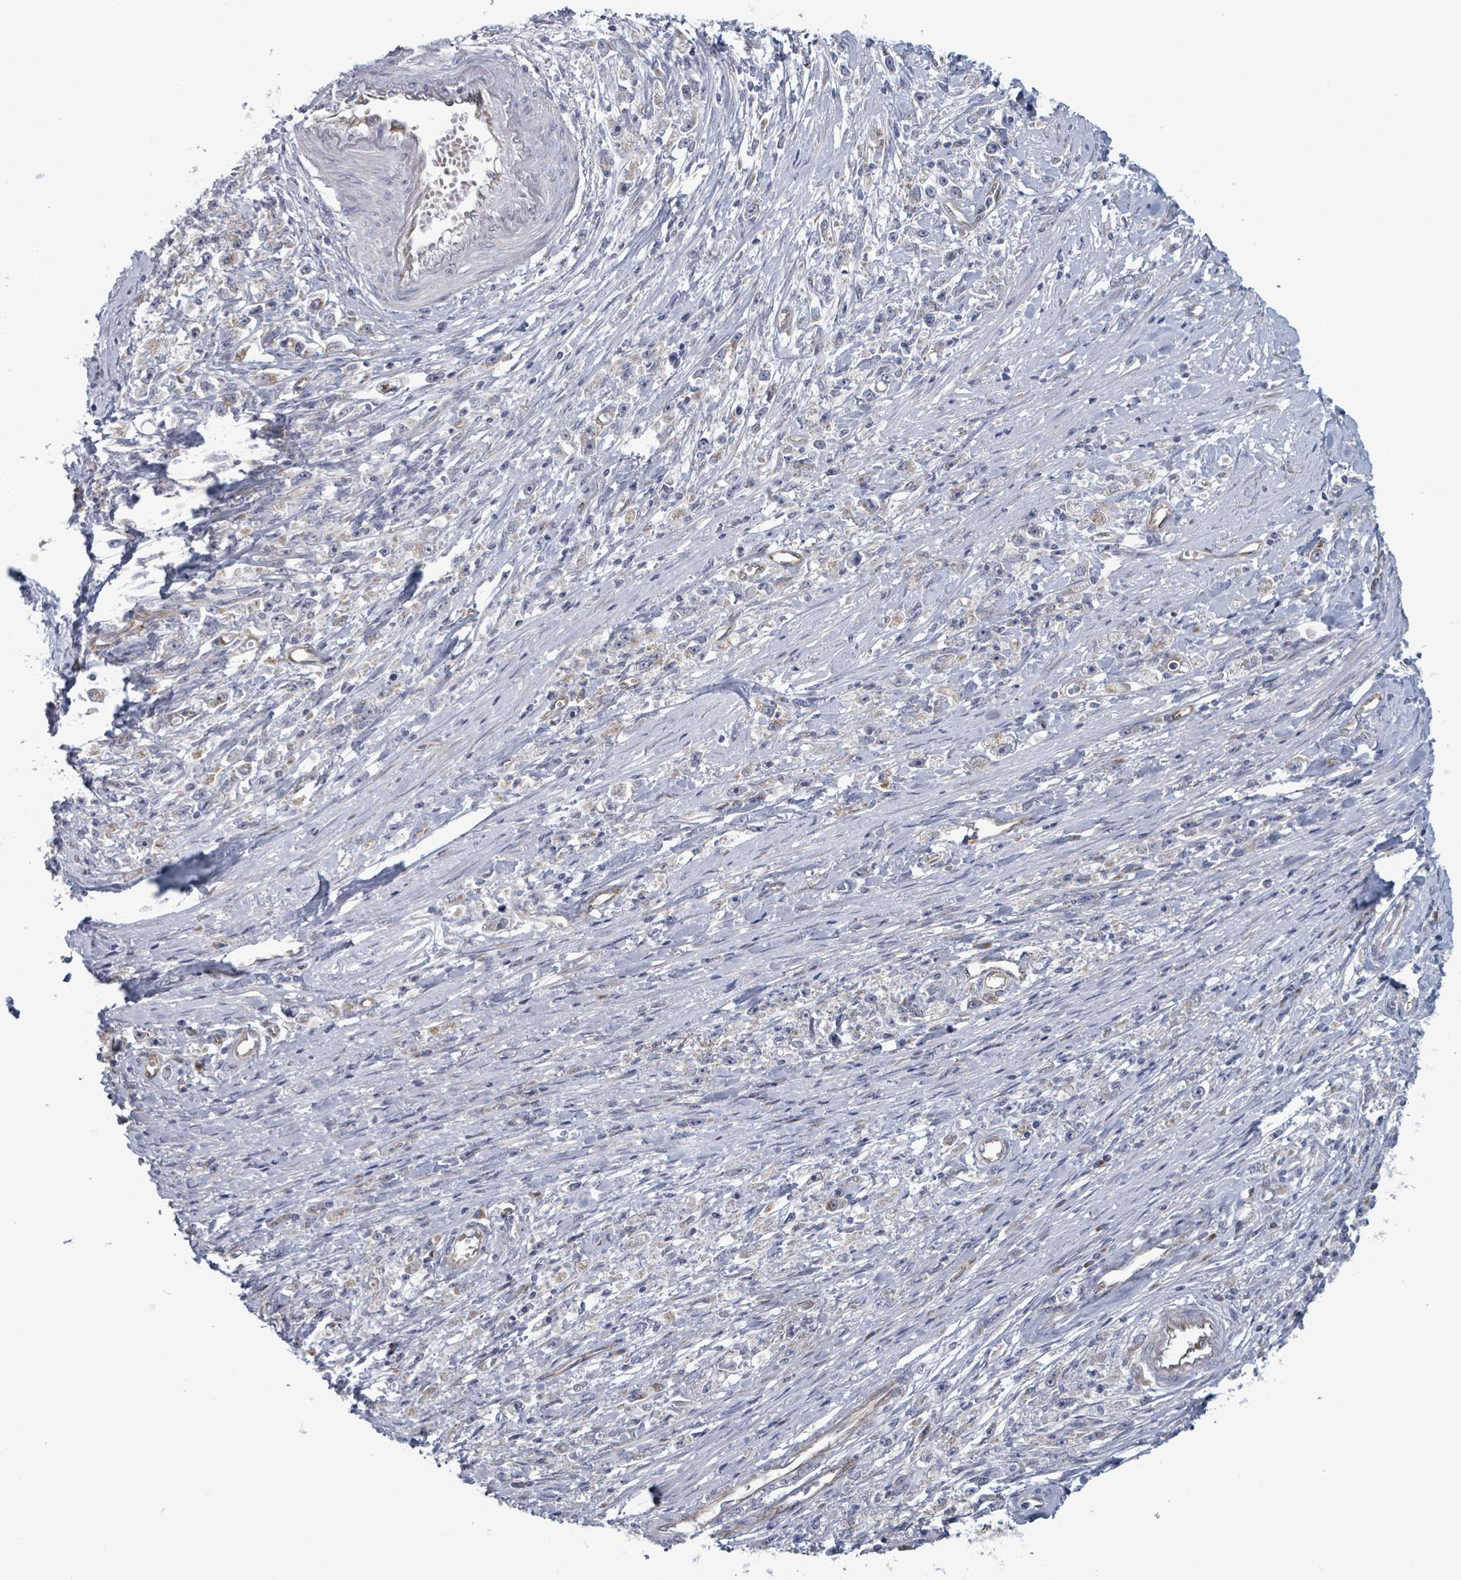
{"staining": {"intensity": "negative", "quantity": "none", "location": "none"}, "tissue": "stomach cancer", "cell_type": "Tumor cells", "image_type": "cancer", "snomed": [{"axis": "morphology", "description": "Adenocarcinoma, NOS"}, {"axis": "topography", "description": "Stomach"}], "caption": "Human stomach cancer stained for a protein using immunohistochemistry exhibits no staining in tumor cells.", "gene": "FKBP1A", "patient": {"sex": "female", "age": 59}}